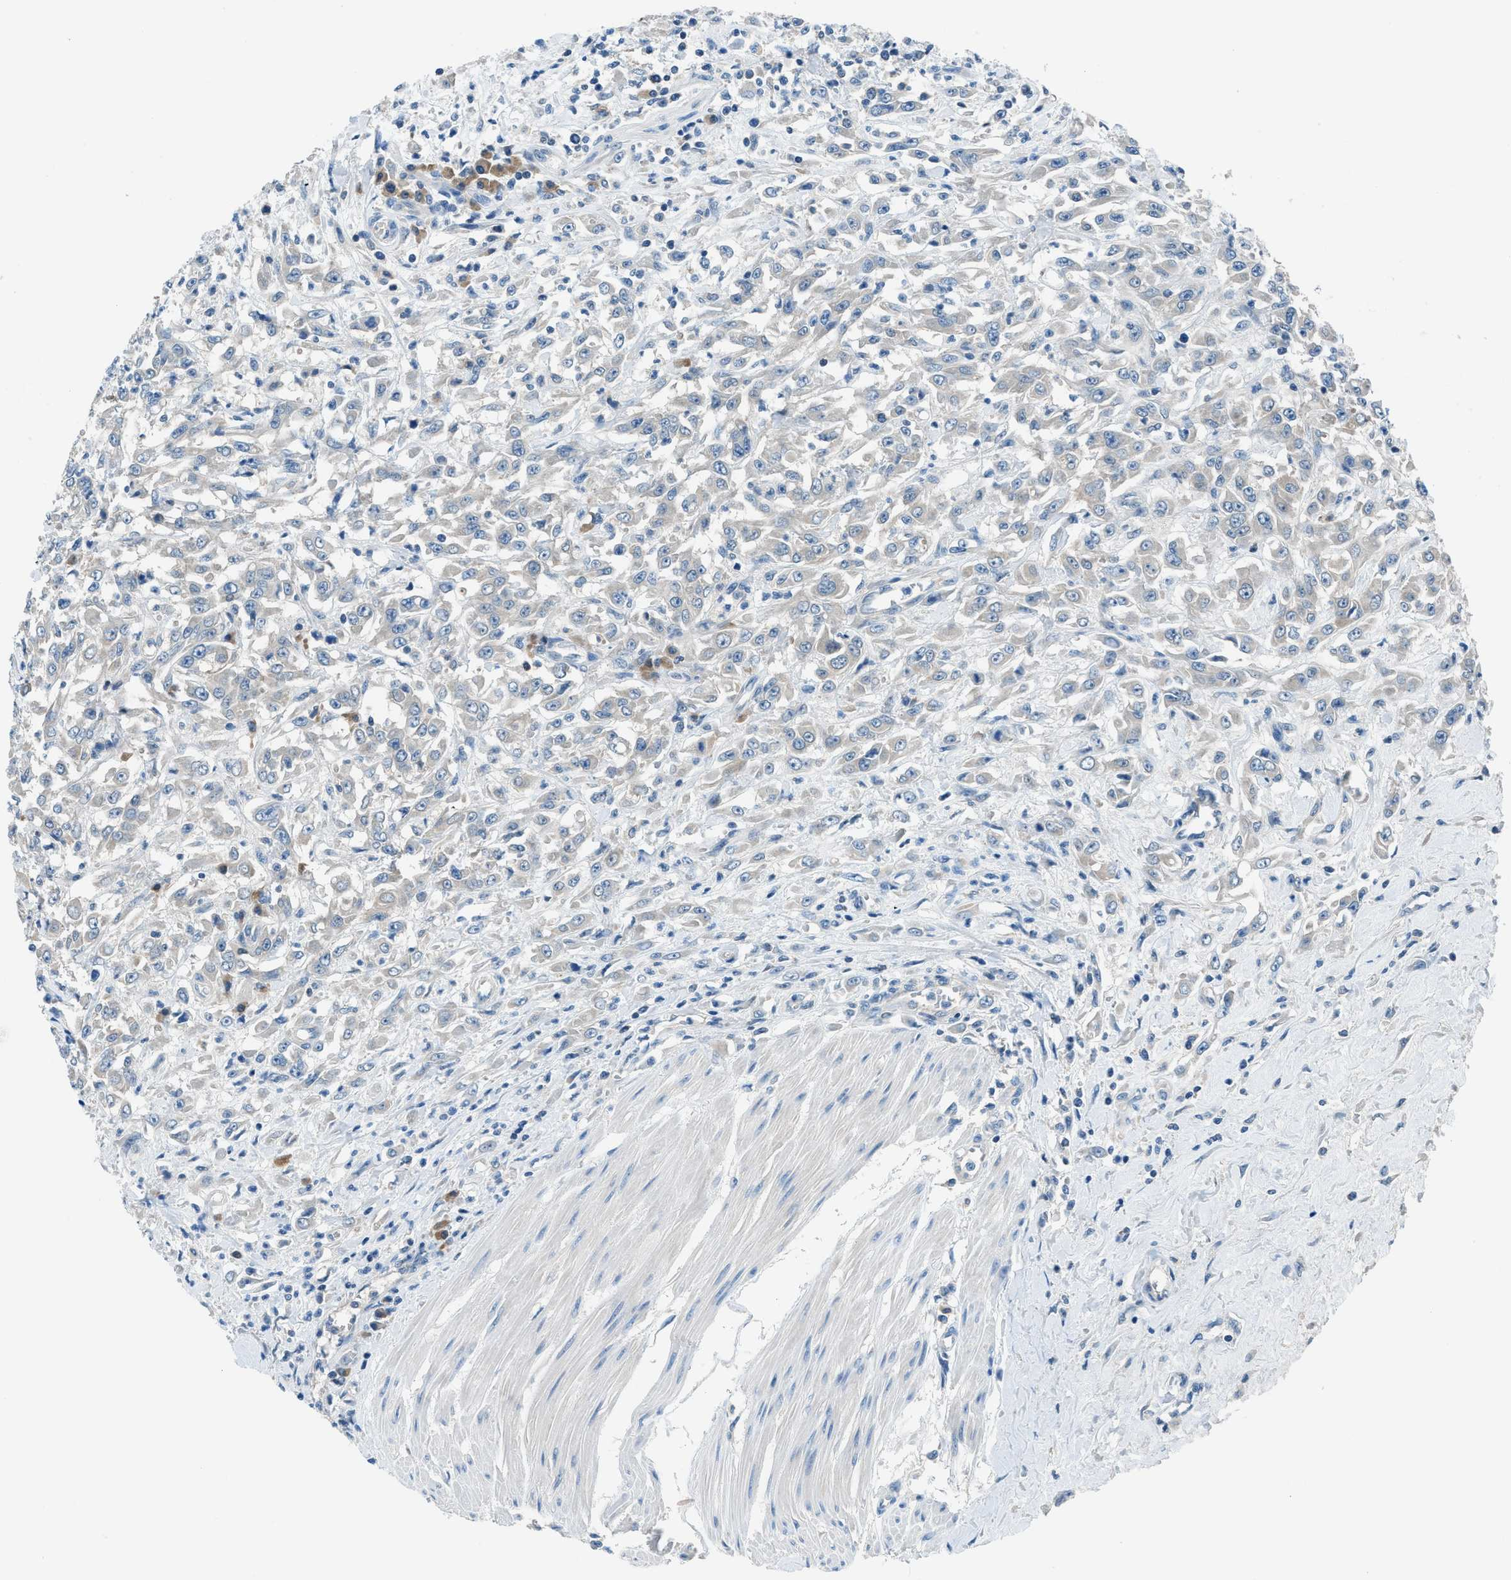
{"staining": {"intensity": "negative", "quantity": "none", "location": "none"}, "tissue": "urothelial cancer", "cell_type": "Tumor cells", "image_type": "cancer", "snomed": [{"axis": "morphology", "description": "Urothelial carcinoma, High grade"}, {"axis": "topography", "description": "Urinary bladder"}], "caption": "Immunohistochemistry (IHC) of human urothelial carcinoma (high-grade) shows no positivity in tumor cells.", "gene": "ACP1", "patient": {"sex": "male", "age": 46}}